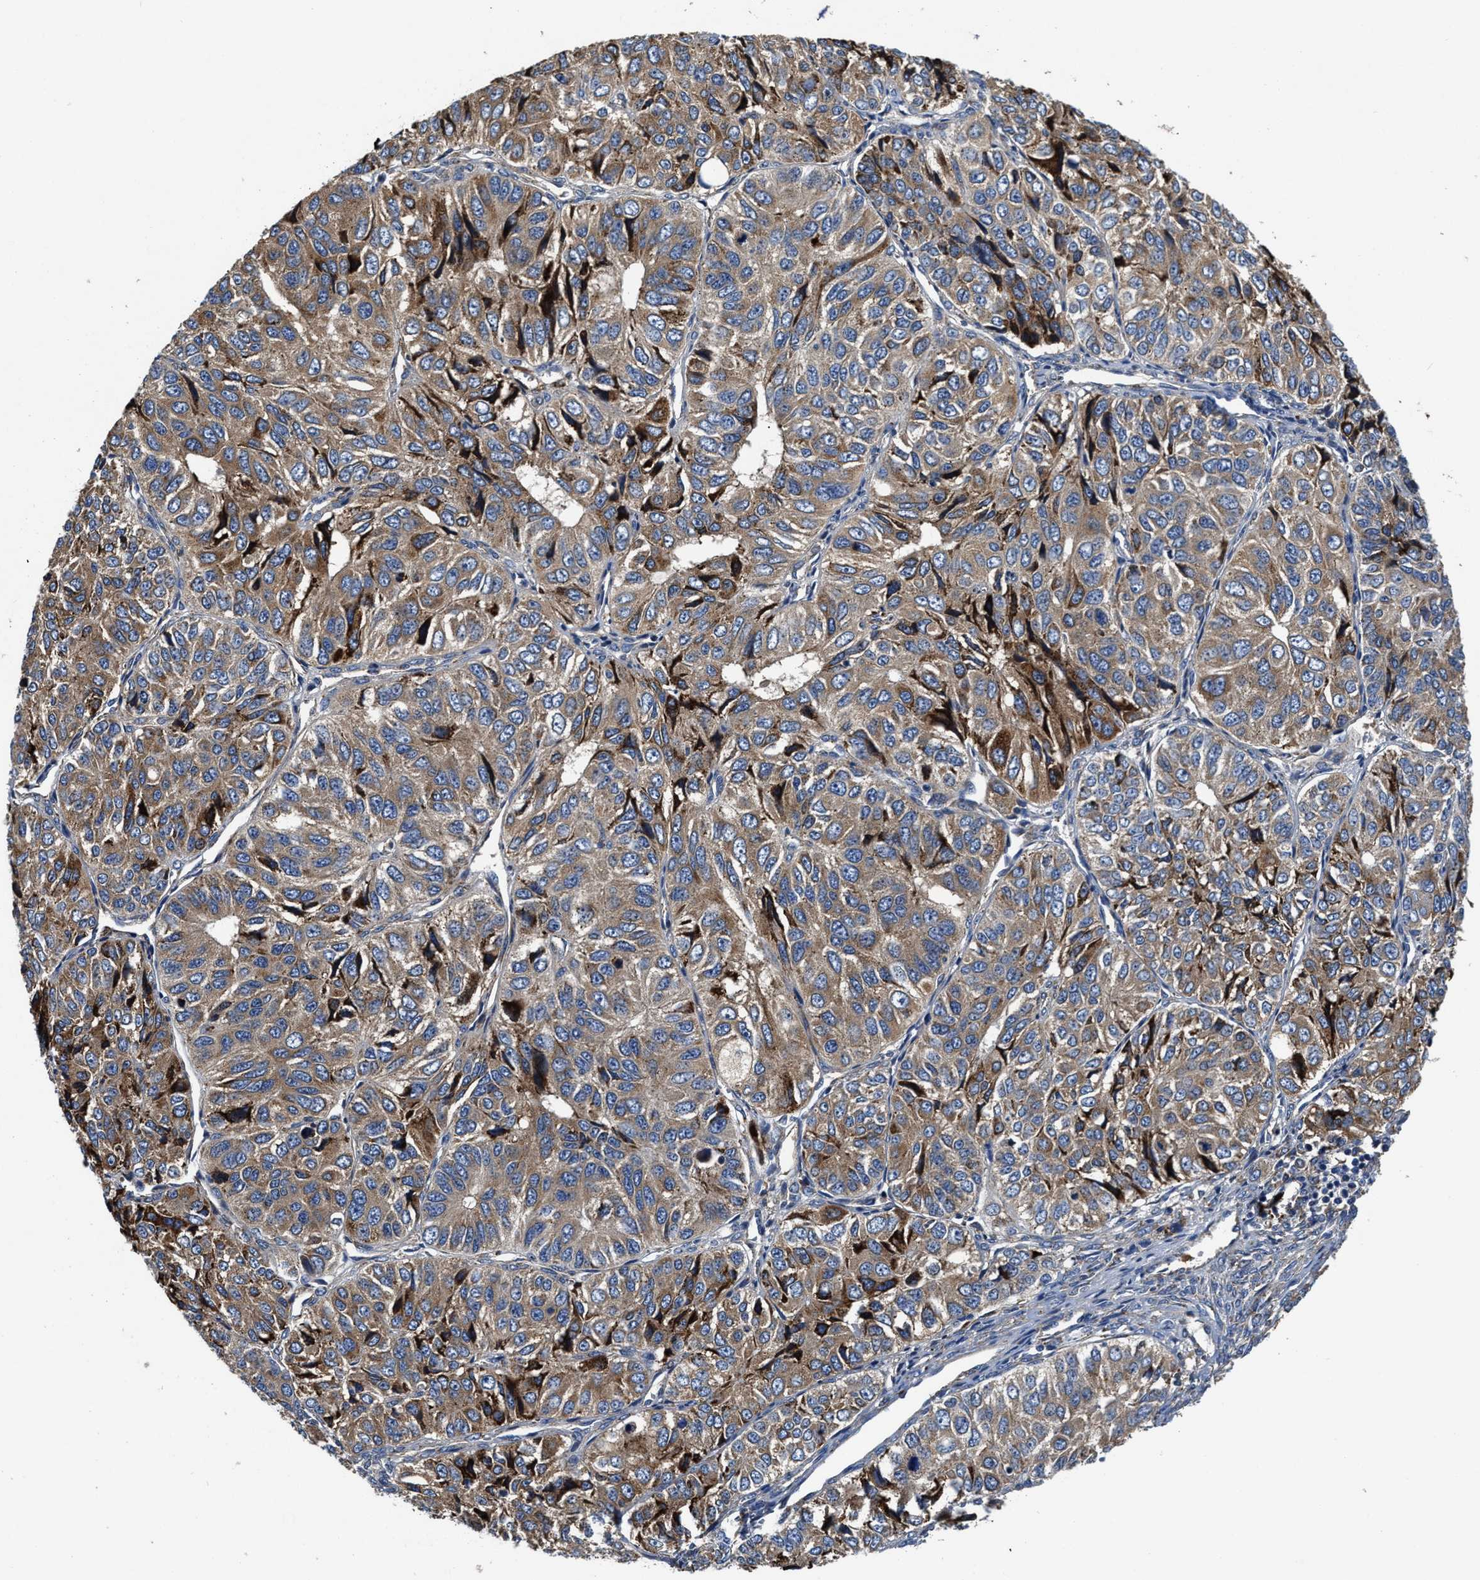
{"staining": {"intensity": "moderate", "quantity": ">75%", "location": "cytoplasmic/membranous"}, "tissue": "ovarian cancer", "cell_type": "Tumor cells", "image_type": "cancer", "snomed": [{"axis": "morphology", "description": "Carcinoma, endometroid"}, {"axis": "topography", "description": "Ovary"}], "caption": "There is medium levels of moderate cytoplasmic/membranous expression in tumor cells of ovarian cancer, as demonstrated by immunohistochemical staining (brown color).", "gene": "SLC12A2", "patient": {"sex": "female", "age": 51}}